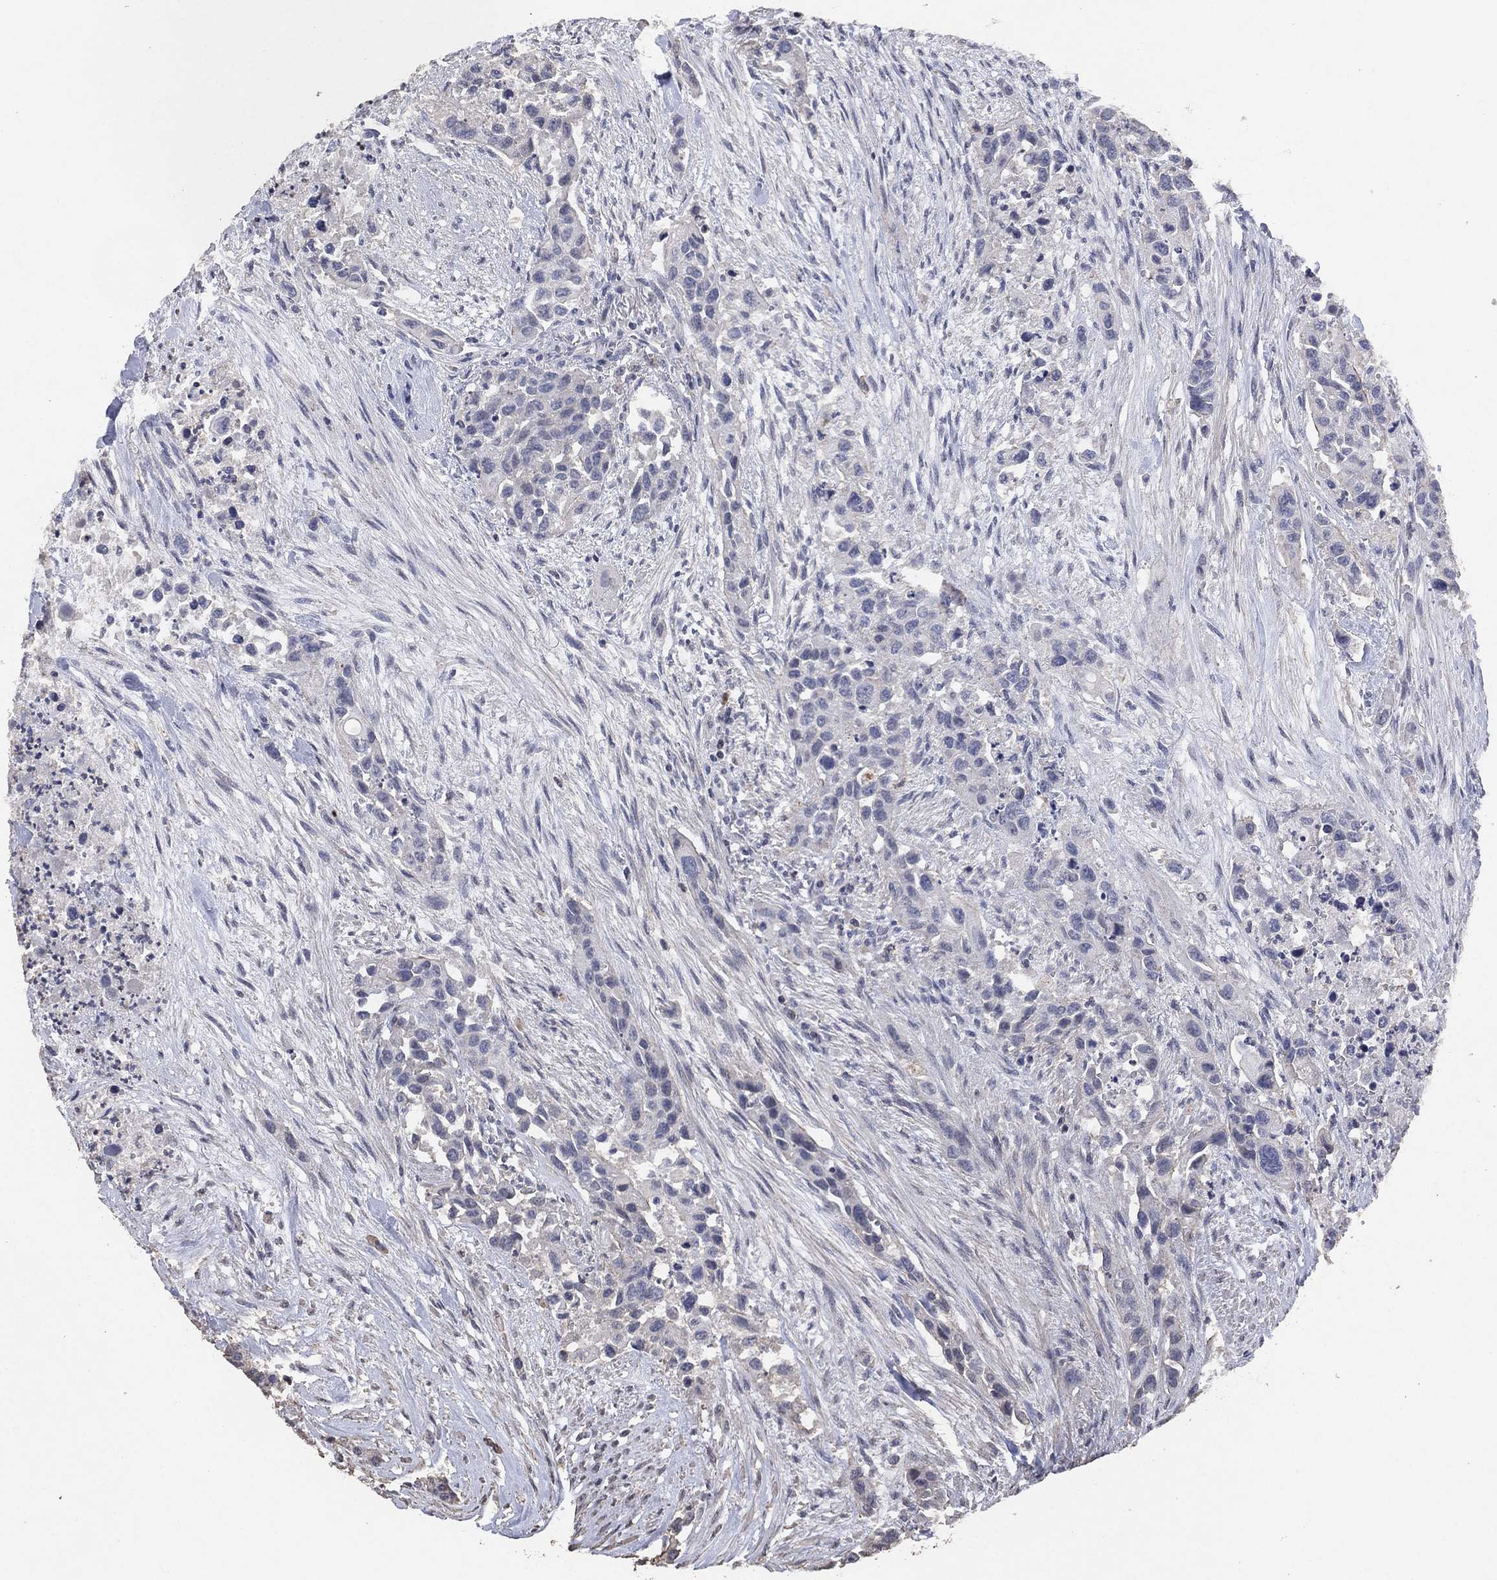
{"staining": {"intensity": "negative", "quantity": "none", "location": "none"}, "tissue": "urothelial cancer", "cell_type": "Tumor cells", "image_type": "cancer", "snomed": [{"axis": "morphology", "description": "Urothelial carcinoma, High grade"}, {"axis": "topography", "description": "Urinary bladder"}], "caption": "High power microscopy image of an IHC photomicrograph of urothelial carcinoma (high-grade), revealing no significant expression in tumor cells. Nuclei are stained in blue.", "gene": "ADPRHL1", "patient": {"sex": "female", "age": 73}}